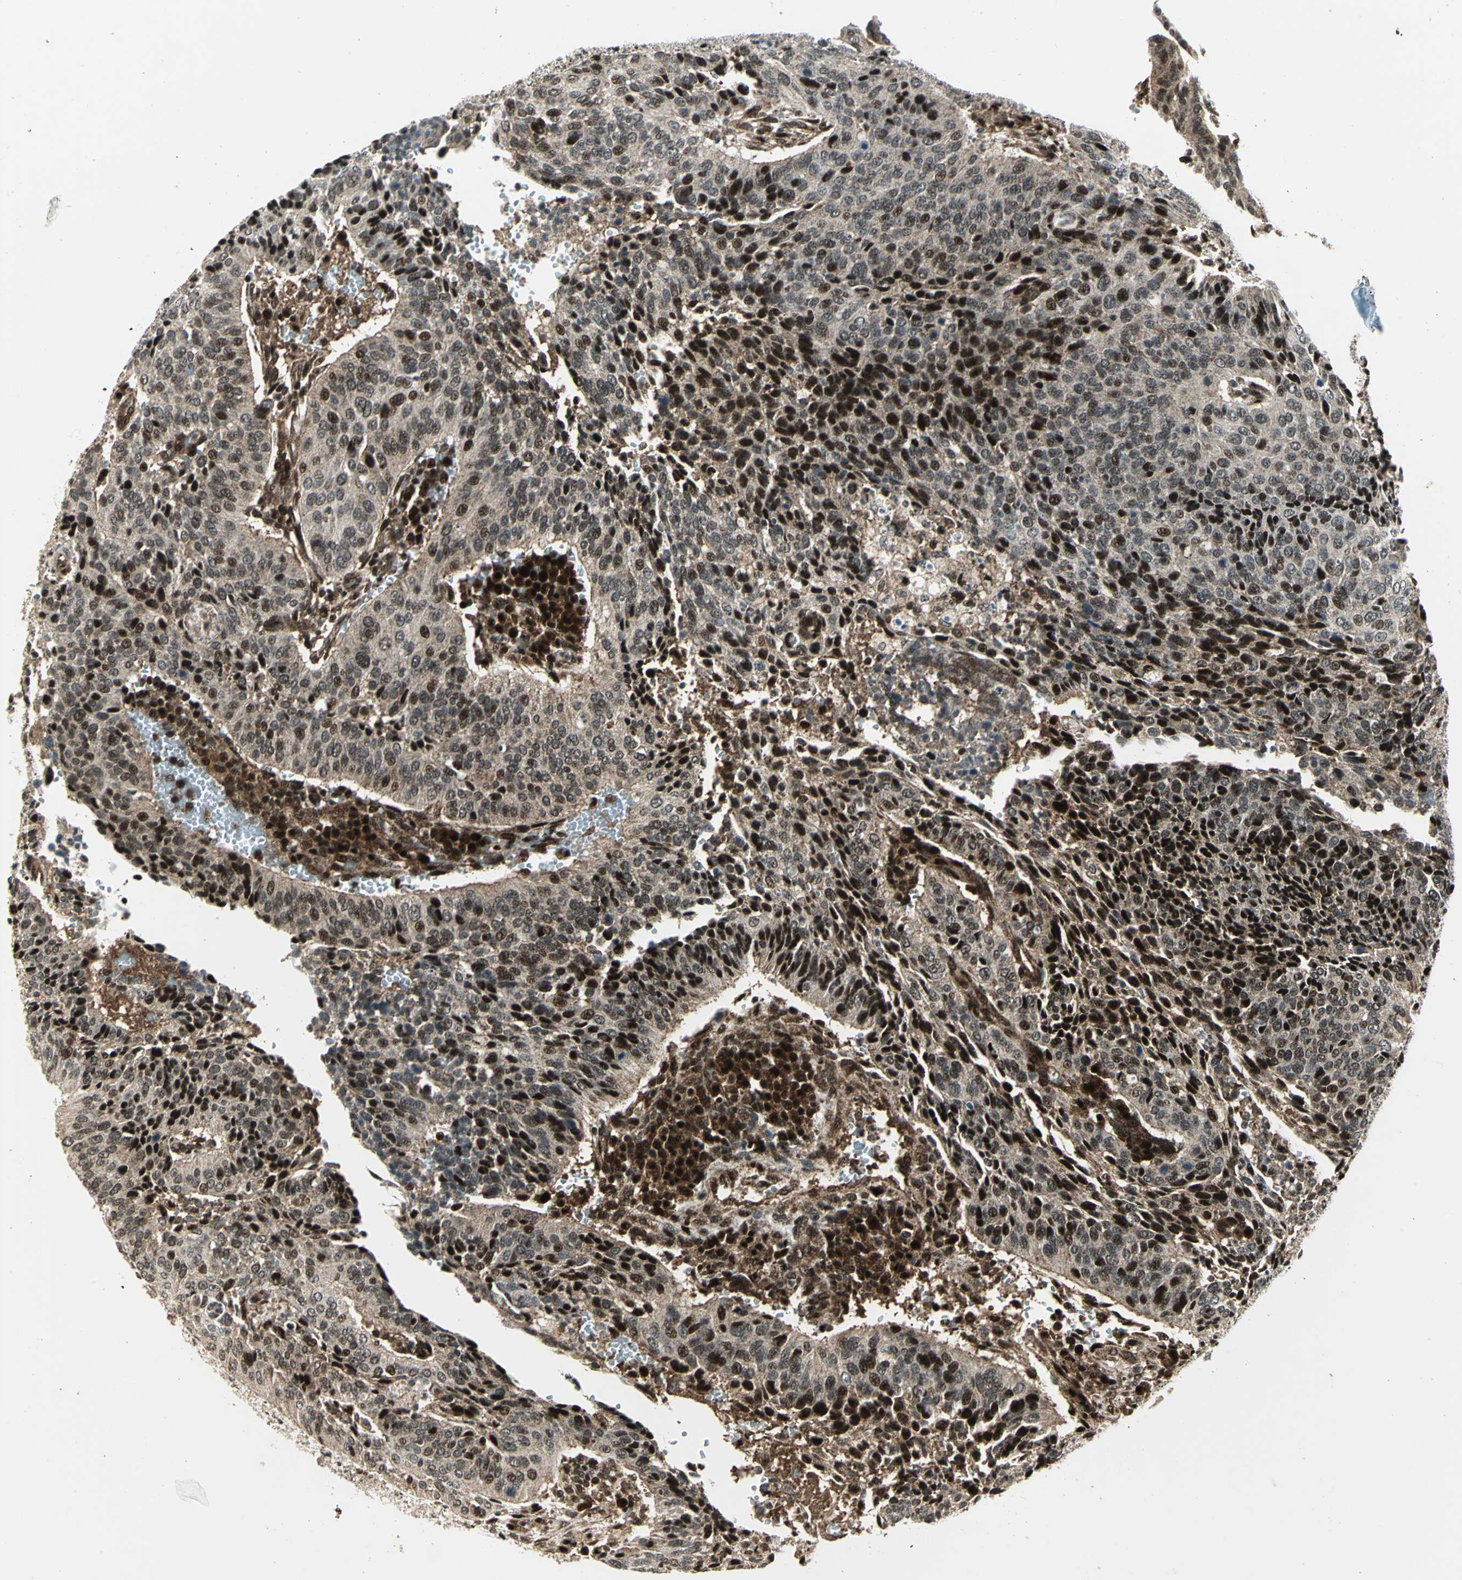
{"staining": {"intensity": "strong", "quantity": ">75%", "location": "cytoplasmic/membranous,nuclear"}, "tissue": "cervical cancer", "cell_type": "Tumor cells", "image_type": "cancer", "snomed": [{"axis": "morphology", "description": "Squamous cell carcinoma, NOS"}, {"axis": "topography", "description": "Cervix"}], "caption": "This is an image of IHC staining of cervical squamous cell carcinoma, which shows strong staining in the cytoplasmic/membranous and nuclear of tumor cells.", "gene": "COPS5", "patient": {"sex": "female", "age": 39}}